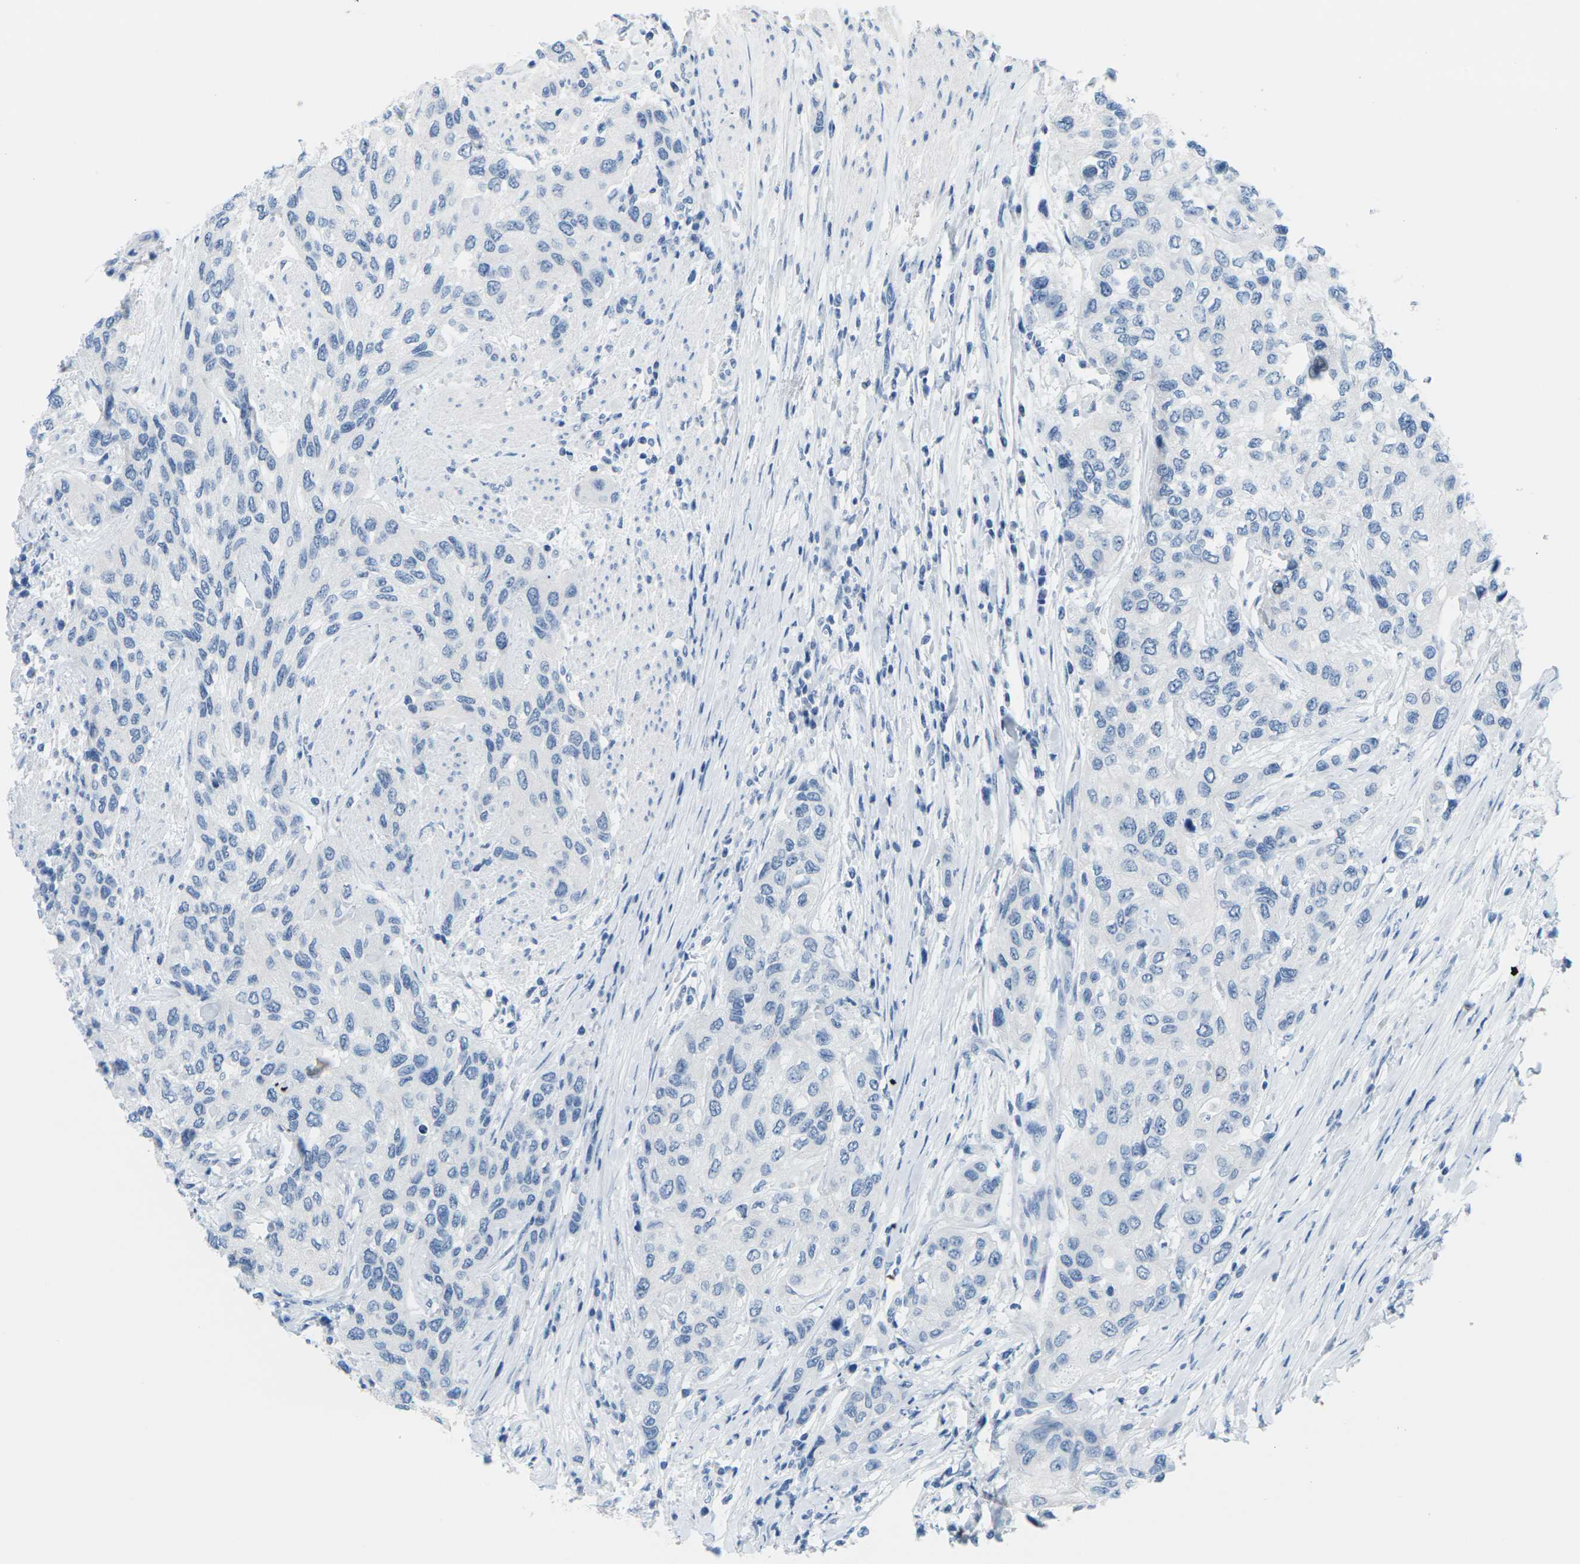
{"staining": {"intensity": "negative", "quantity": "none", "location": "none"}, "tissue": "urothelial cancer", "cell_type": "Tumor cells", "image_type": "cancer", "snomed": [{"axis": "morphology", "description": "Urothelial carcinoma, High grade"}, {"axis": "topography", "description": "Urinary bladder"}], "caption": "Immunohistochemistry of urothelial cancer demonstrates no staining in tumor cells.", "gene": "SLC12A1", "patient": {"sex": "female", "age": 56}}